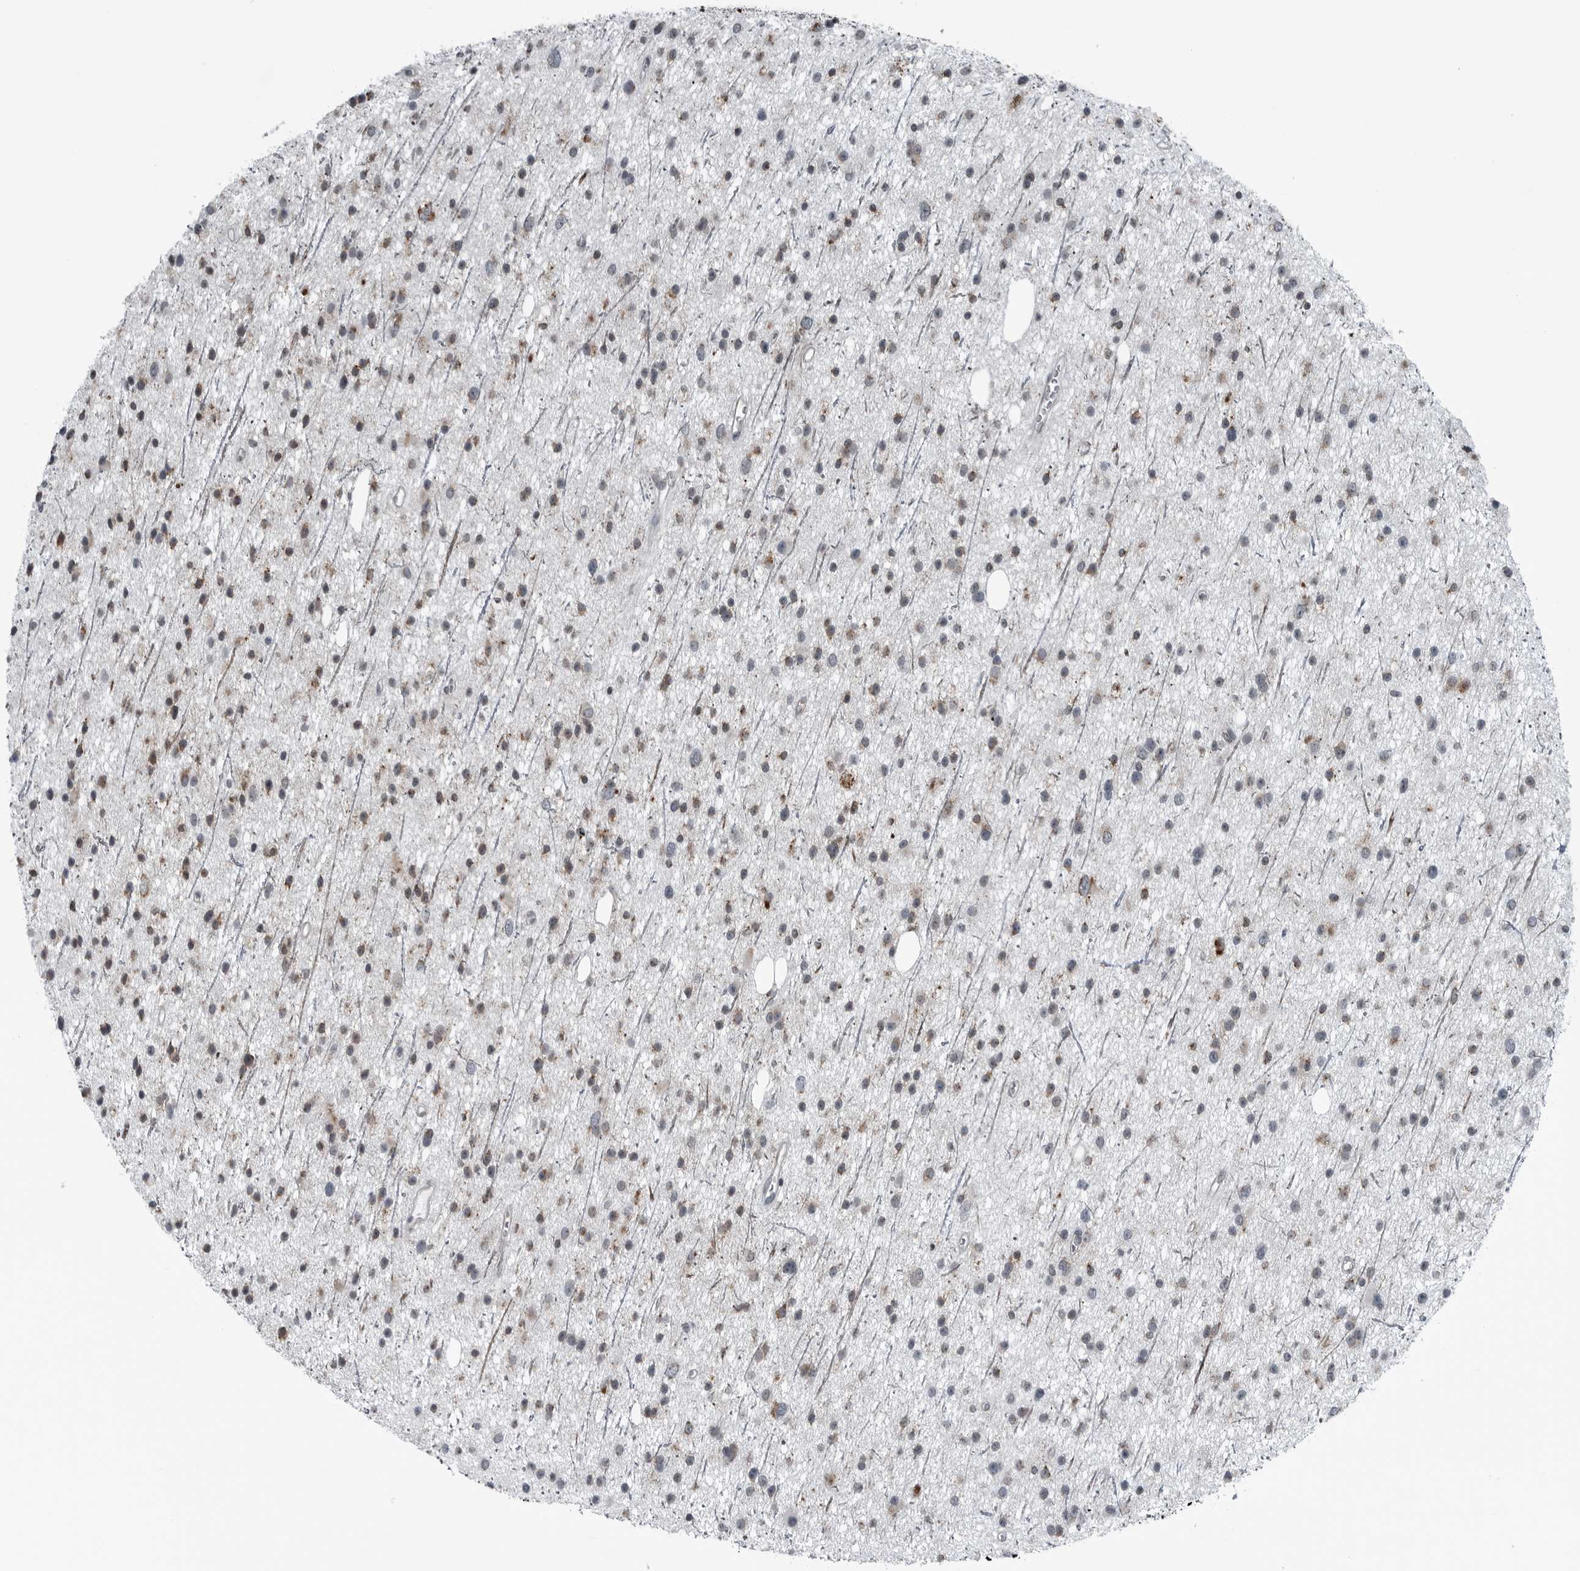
{"staining": {"intensity": "weak", "quantity": "25%-75%", "location": "cytoplasmic/membranous"}, "tissue": "glioma", "cell_type": "Tumor cells", "image_type": "cancer", "snomed": [{"axis": "morphology", "description": "Glioma, malignant, Low grade"}, {"axis": "topography", "description": "Cerebral cortex"}], "caption": "Immunohistochemistry (DAB (3,3'-diaminobenzidine)) staining of malignant glioma (low-grade) shows weak cytoplasmic/membranous protein expression in approximately 25%-75% of tumor cells.", "gene": "GAK", "patient": {"sex": "female", "age": 39}}